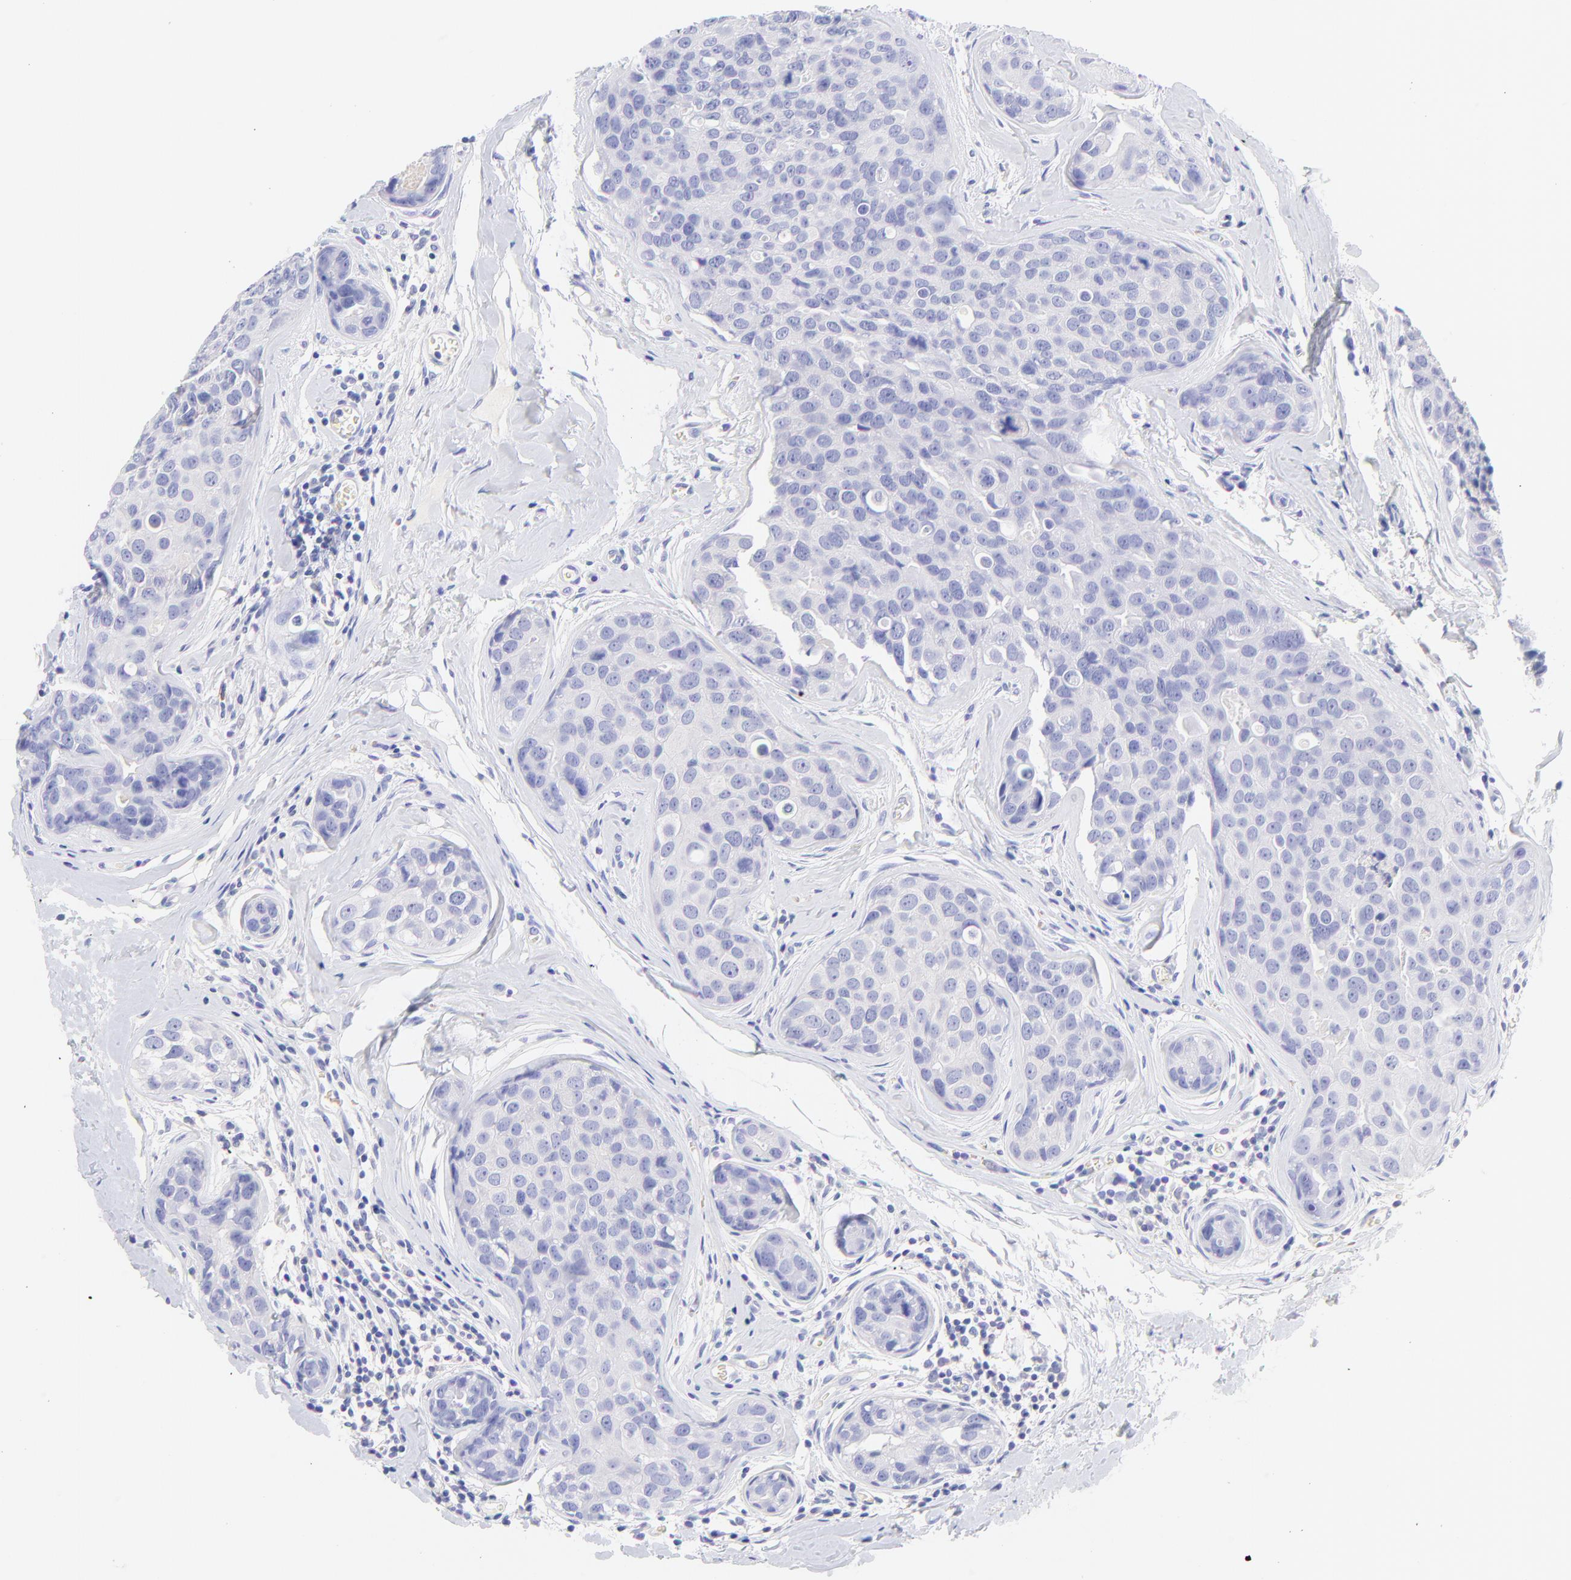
{"staining": {"intensity": "negative", "quantity": "none", "location": "none"}, "tissue": "breast cancer", "cell_type": "Tumor cells", "image_type": "cancer", "snomed": [{"axis": "morphology", "description": "Duct carcinoma"}, {"axis": "topography", "description": "Breast"}], "caption": "DAB (3,3'-diaminobenzidine) immunohistochemical staining of human breast cancer exhibits no significant staining in tumor cells.", "gene": "FRMPD3", "patient": {"sex": "female", "age": 24}}